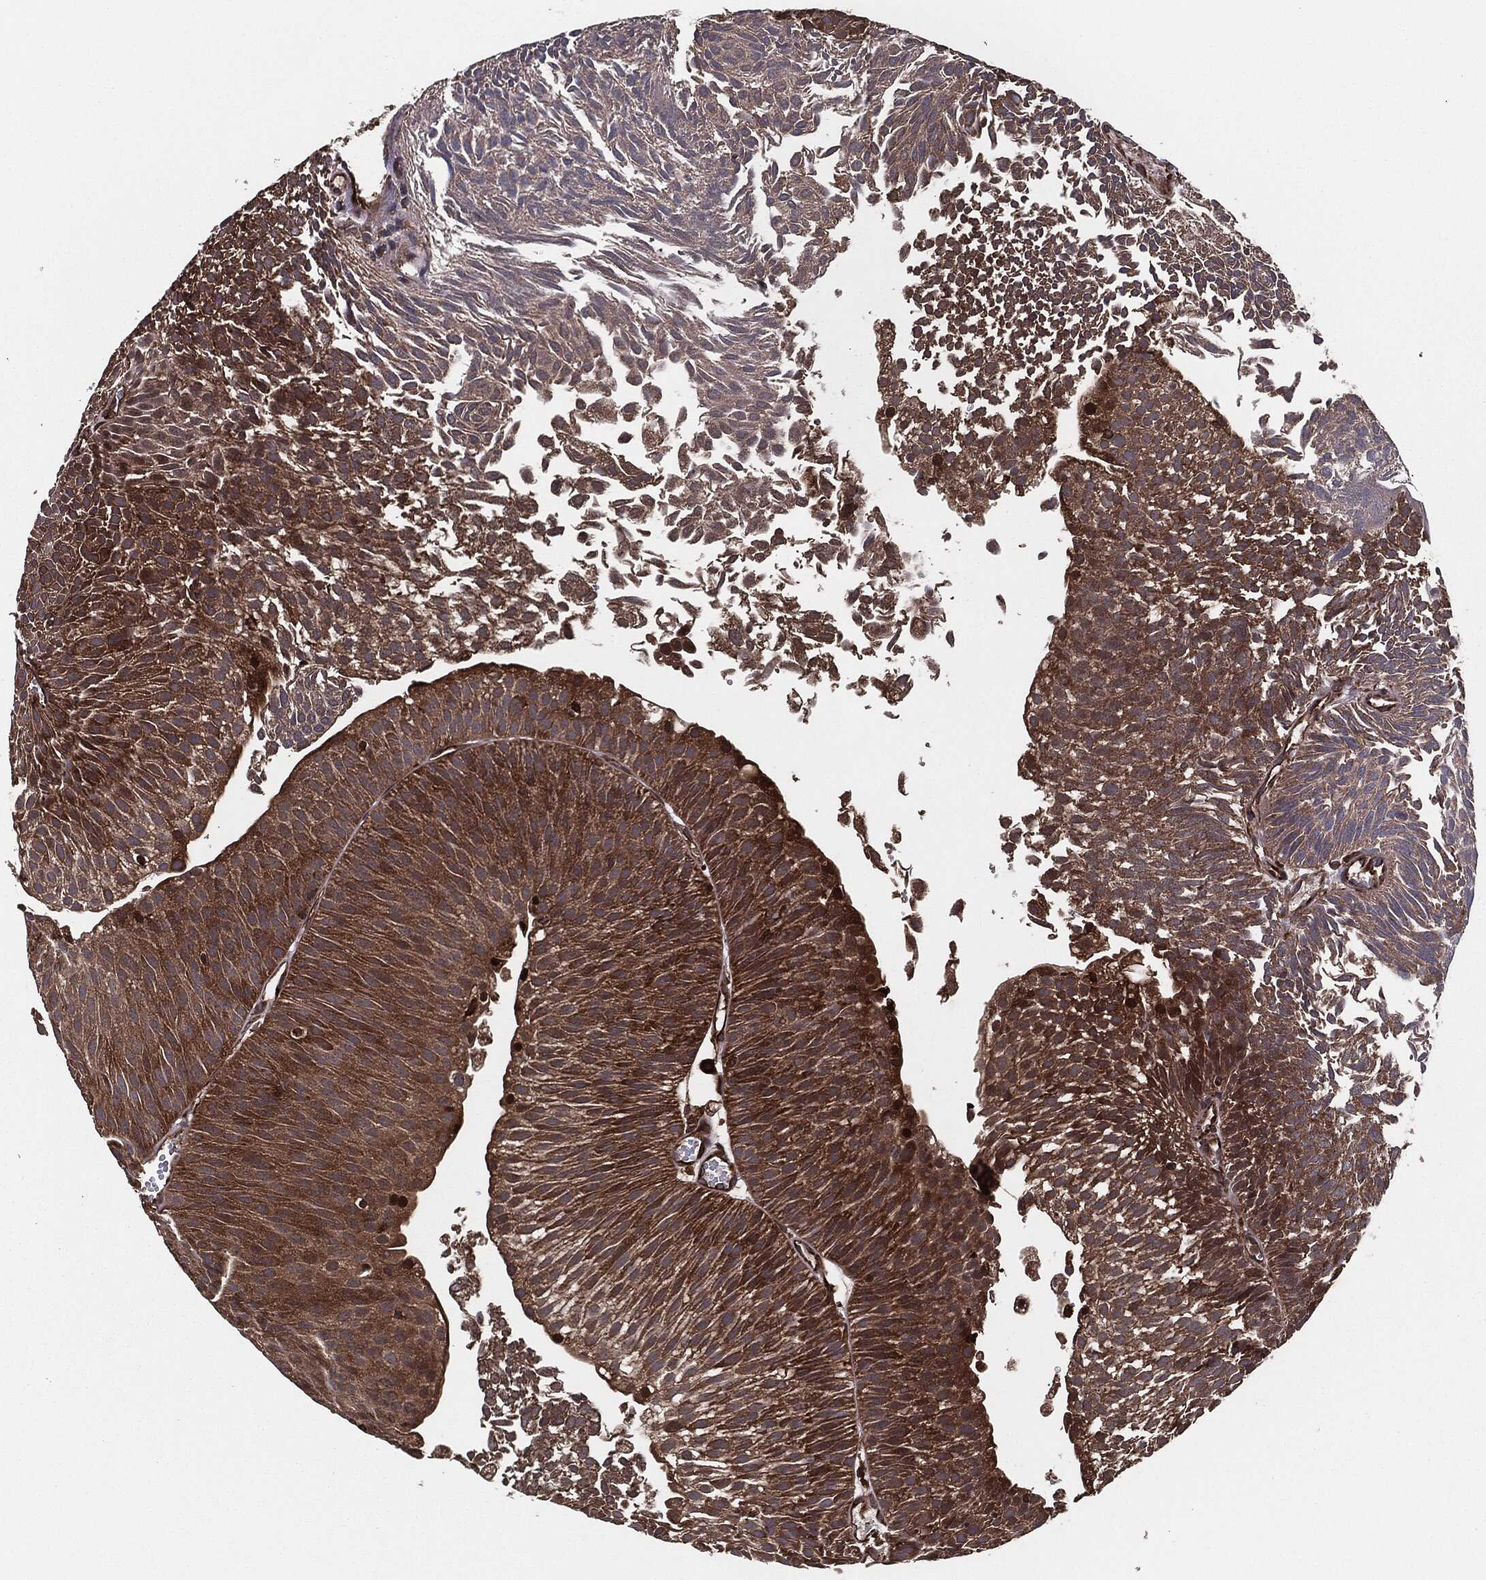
{"staining": {"intensity": "strong", "quantity": ">75%", "location": "cytoplasmic/membranous"}, "tissue": "urothelial cancer", "cell_type": "Tumor cells", "image_type": "cancer", "snomed": [{"axis": "morphology", "description": "Urothelial carcinoma, Low grade"}, {"axis": "topography", "description": "Urinary bladder"}], "caption": "Protein expression analysis of low-grade urothelial carcinoma displays strong cytoplasmic/membranous staining in approximately >75% of tumor cells.", "gene": "RAP1GDS1", "patient": {"sex": "male", "age": 65}}